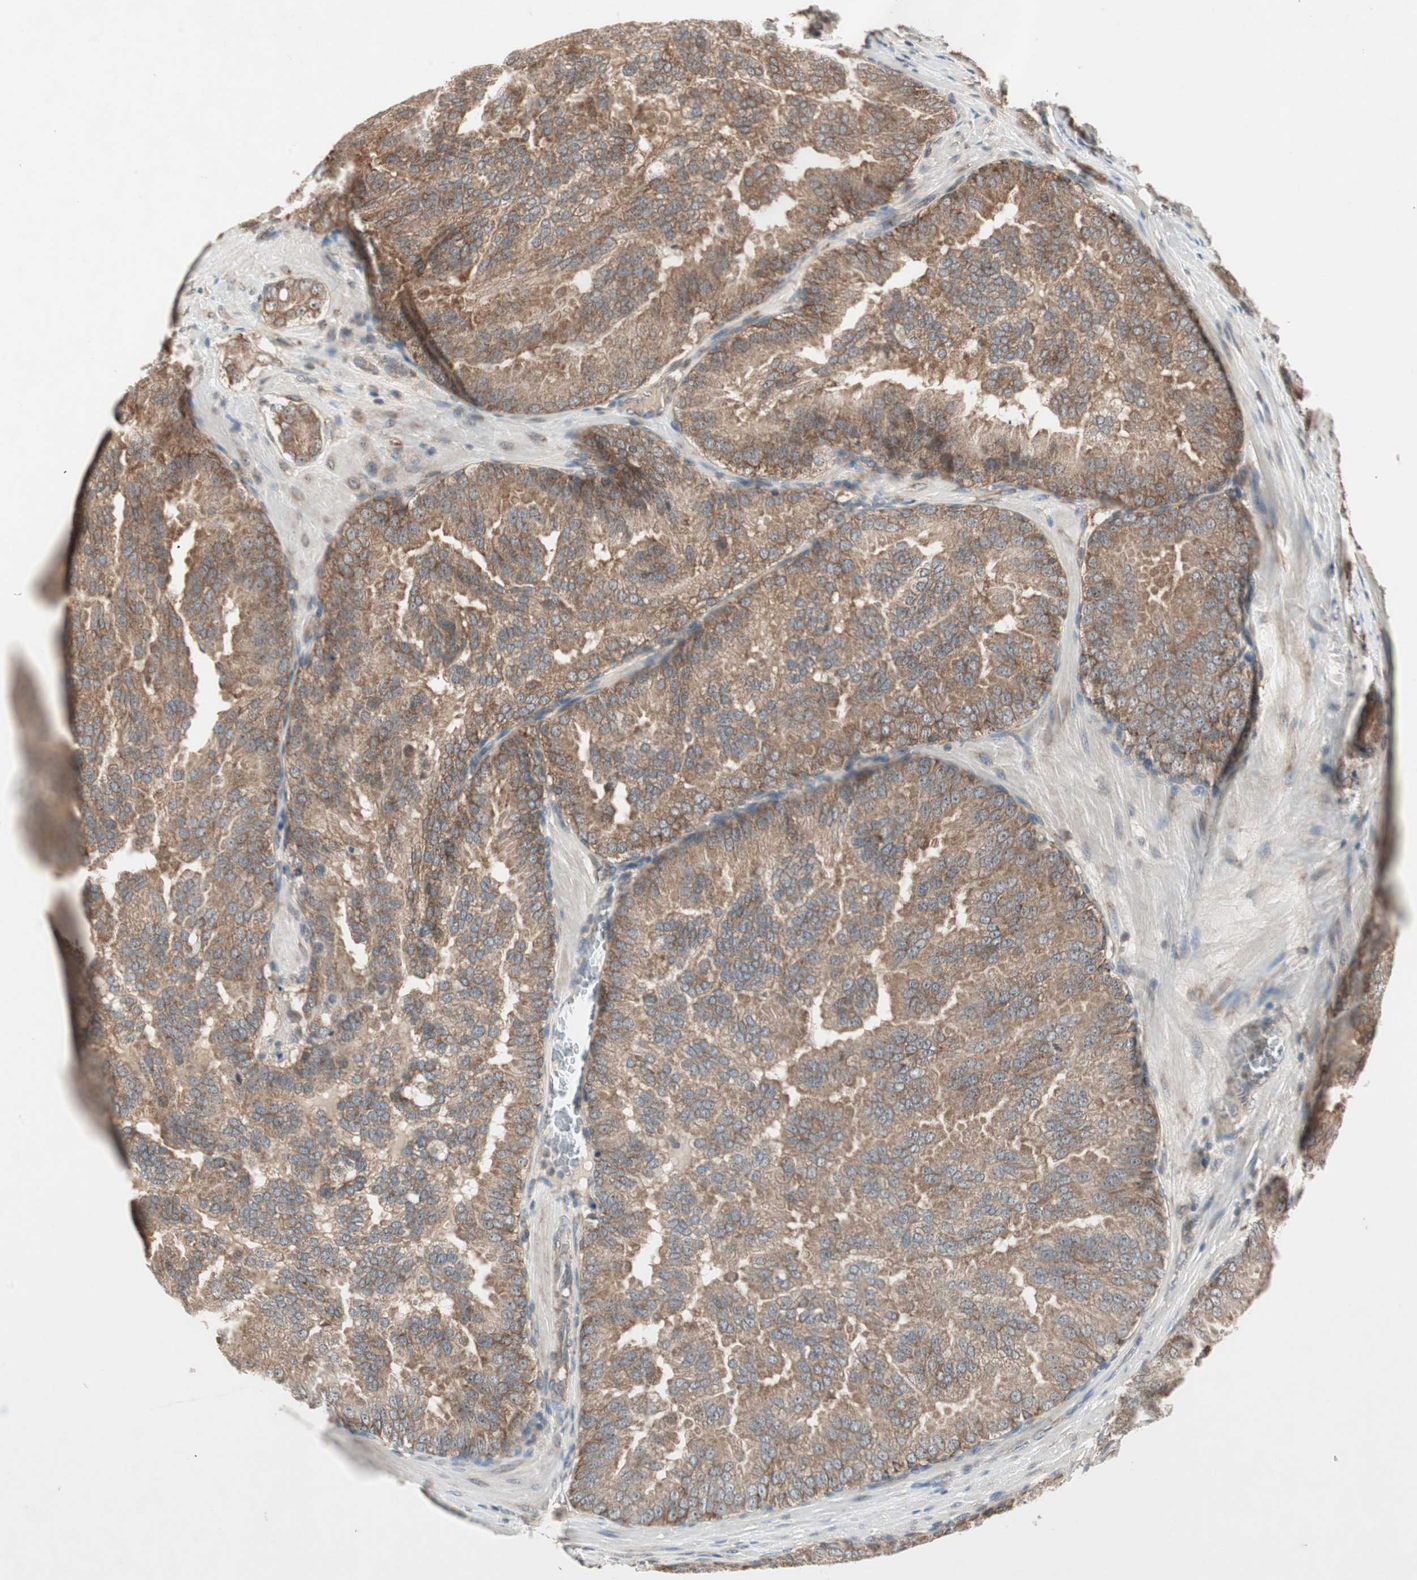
{"staining": {"intensity": "moderate", "quantity": ">75%", "location": "cytoplasmic/membranous"}, "tissue": "prostate cancer", "cell_type": "Tumor cells", "image_type": "cancer", "snomed": [{"axis": "morphology", "description": "Adenocarcinoma, High grade"}, {"axis": "topography", "description": "Prostate"}], "caption": "Immunohistochemistry (IHC) (DAB (3,3'-diaminobenzidine)) staining of human prostate adenocarcinoma (high-grade) demonstrates moderate cytoplasmic/membranous protein positivity in about >75% of tumor cells.", "gene": "IRS1", "patient": {"sex": "male", "age": 64}}